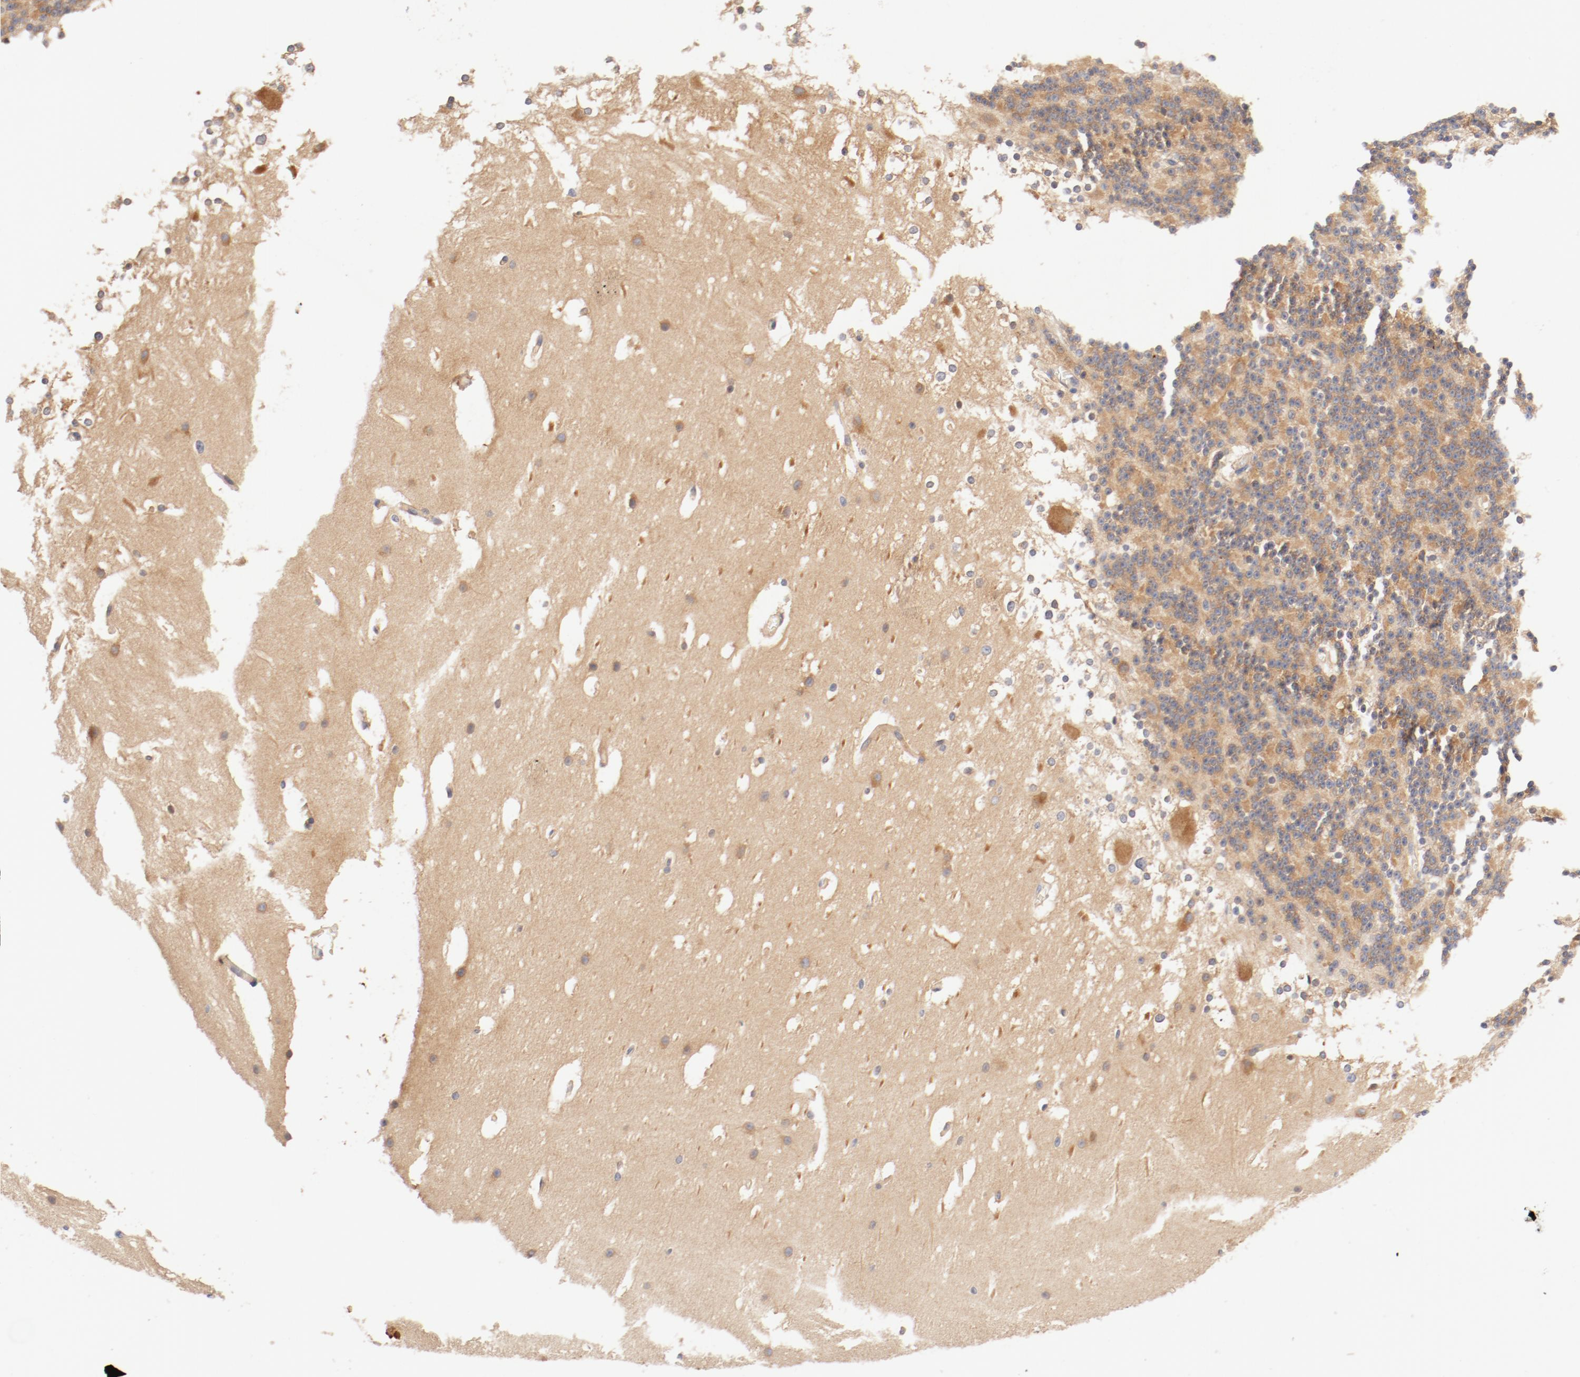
{"staining": {"intensity": "weak", "quantity": ">75%", "location": "cytoplasmic/membranous"}, "tissue": "cerebellum", "cell_type": "Cells in granular layer", "image_type": "normal", "snomed": [{"axis": "morphology", "description": "Normal tissue, NOS"}, {"axis": "topography", "description": "Cerebellum"}], "caption": "The image demonstrates immunohistochemical staining of benign cerebellum. There is weak cytoplasmic/membranous staining is present in about >75% of cells in granular layer.", "gene": "DYNC1H1", "patient": {"sex": "female", "age": 19}}